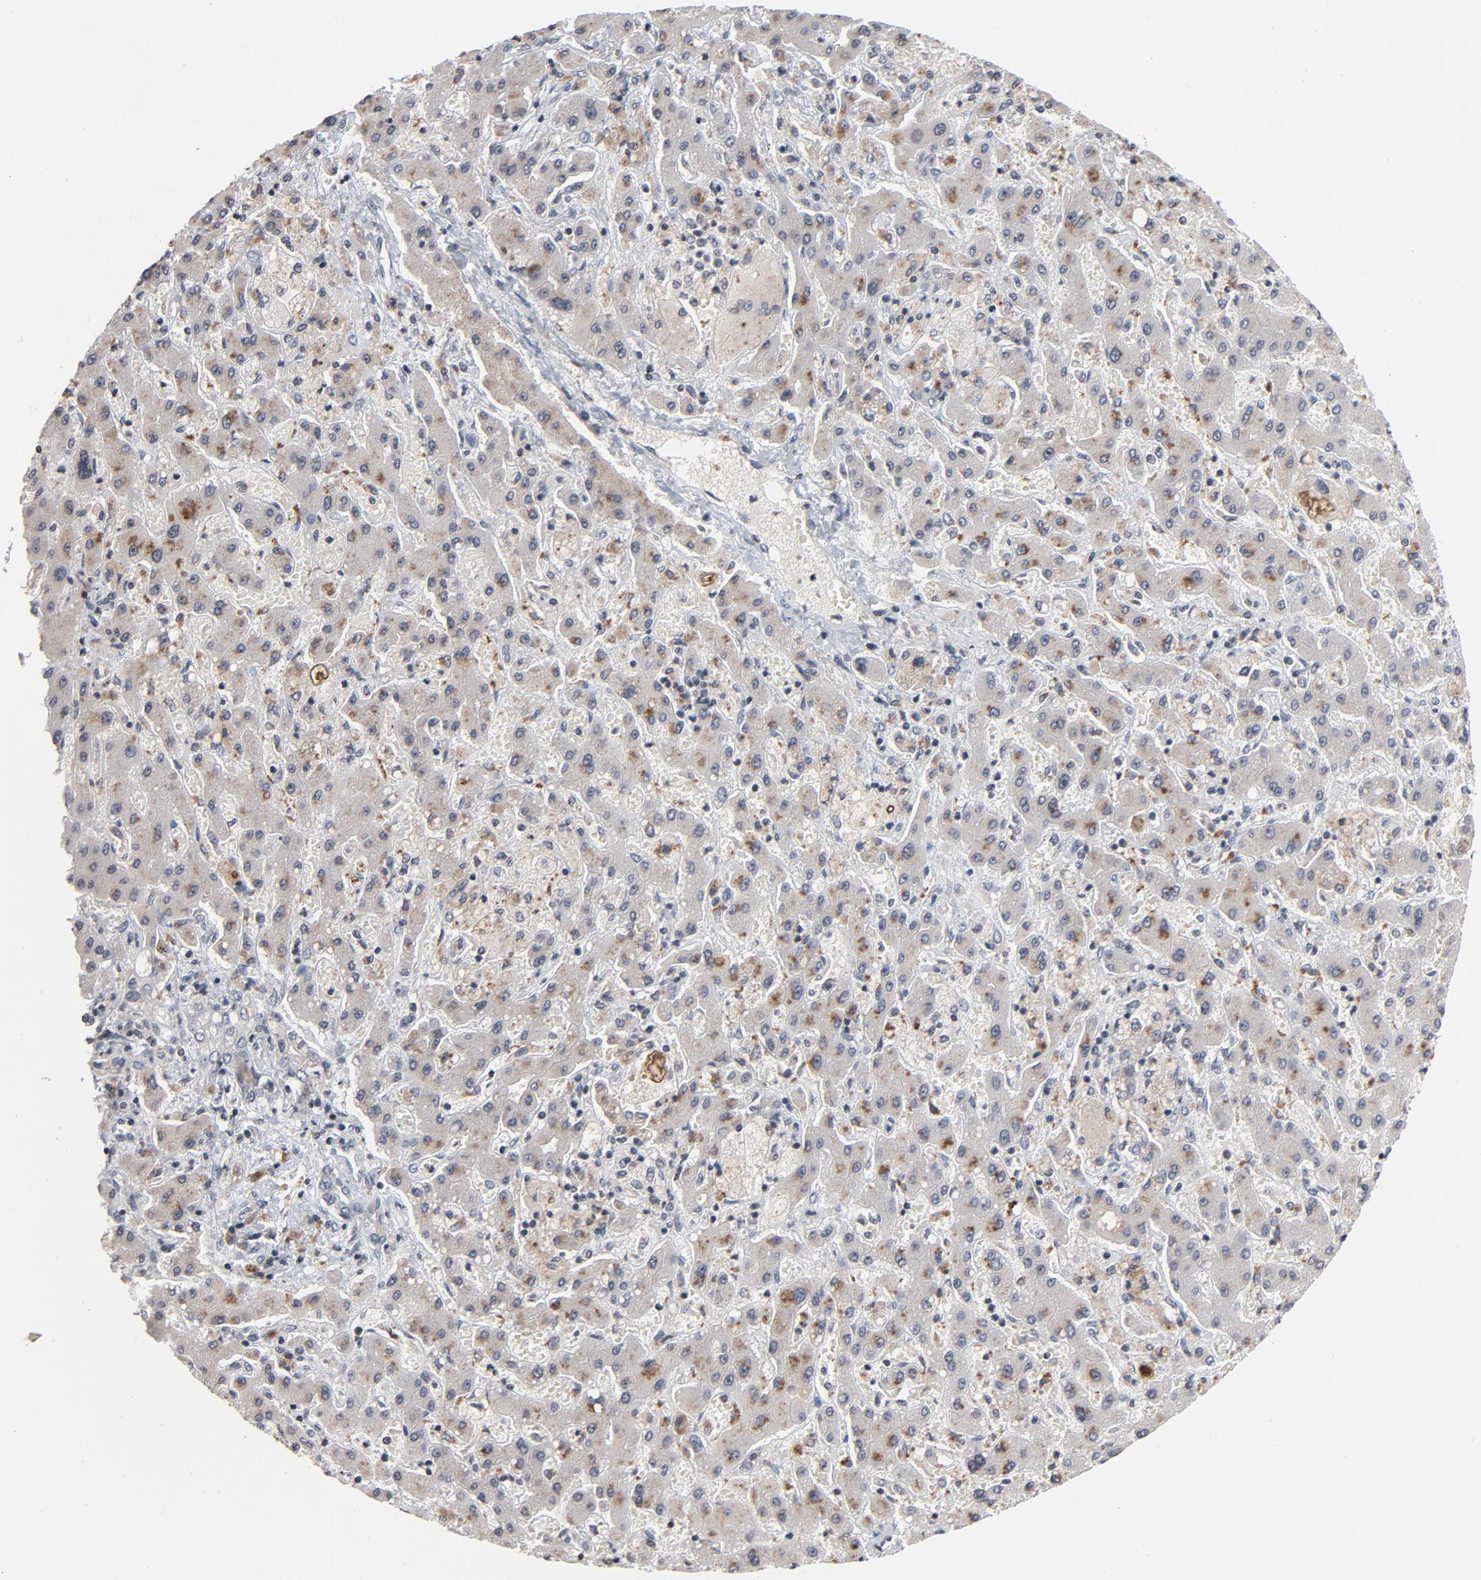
{"staining": {"intensity": "moderate", "quantity": "<25%", "location": "cytoplasmic/membranous"}, "tissue": "liver cancer", "cell_type": "Tumor cells", "image_type": "cancer", "snomed": [{"axis": "morphology", "description": "Cholangiocarcinoma"}, {"axis": "topography", "description": "Liver"}], "caption": "This image exhibits immunohistochemistry staining of human liver cancer (cholangiocarcinoma), with low moderate cytoplasmic/membranous positivity in about <25% of tumor cells.", "gene": "TCL1A", "patient": {"sex": "male", "age": 50}}